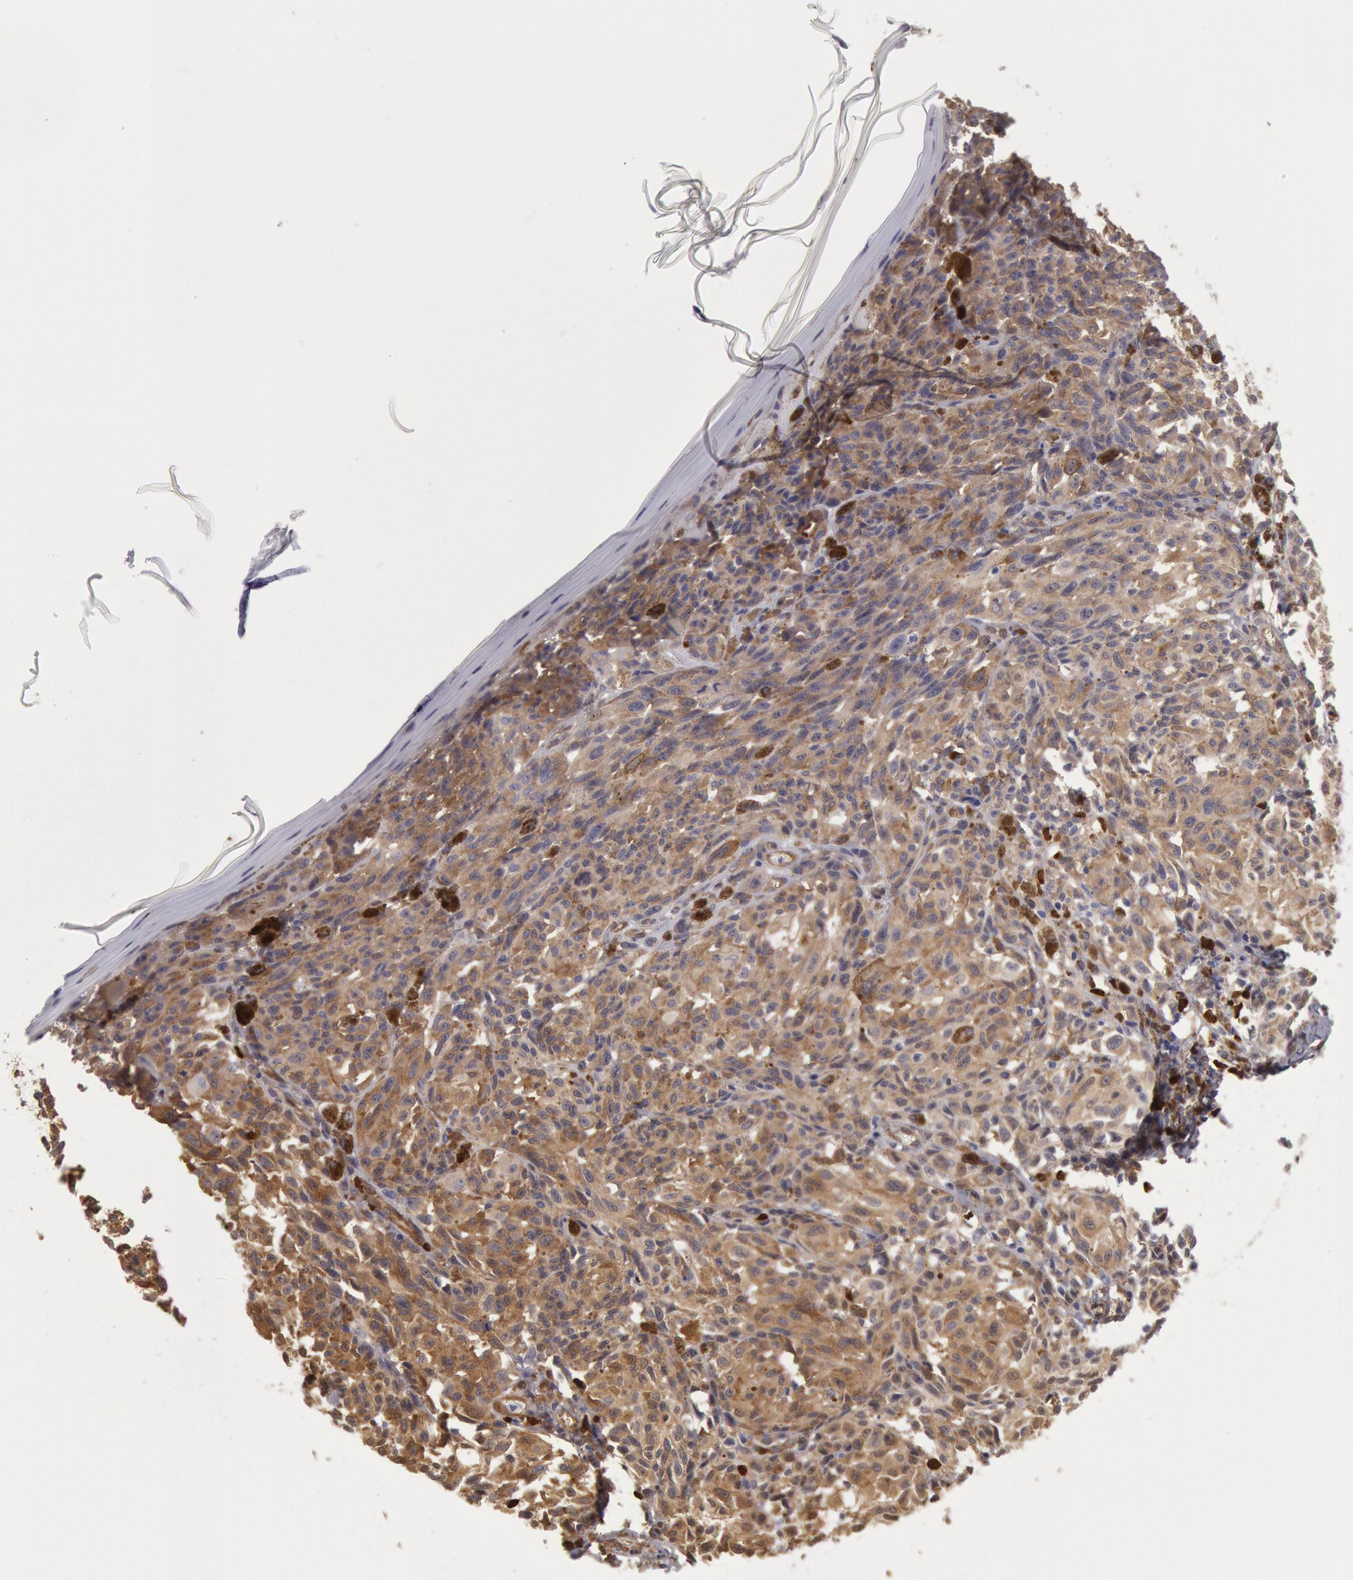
{"staining": {"intensity": "strong", "quantity": ">75%", "location": "cytoplasmic/membranous"}, "tissue": "melanoma", "cell_type": "Tumor cells", "image_type": "cancer", "snomed": [{"axis": "morphology", "description": "Malignant melanoma, NOS"}, {"axis": "topography", "description": "Skin"}], "caption": "About >75% of tumor cells in human melanoma display strong cytoplasmic/membranous protein positivity as visualized by brown immunohistochemical staining.", "gene": "CCDC50", "patient": {"sex": "female", "age": 72}}